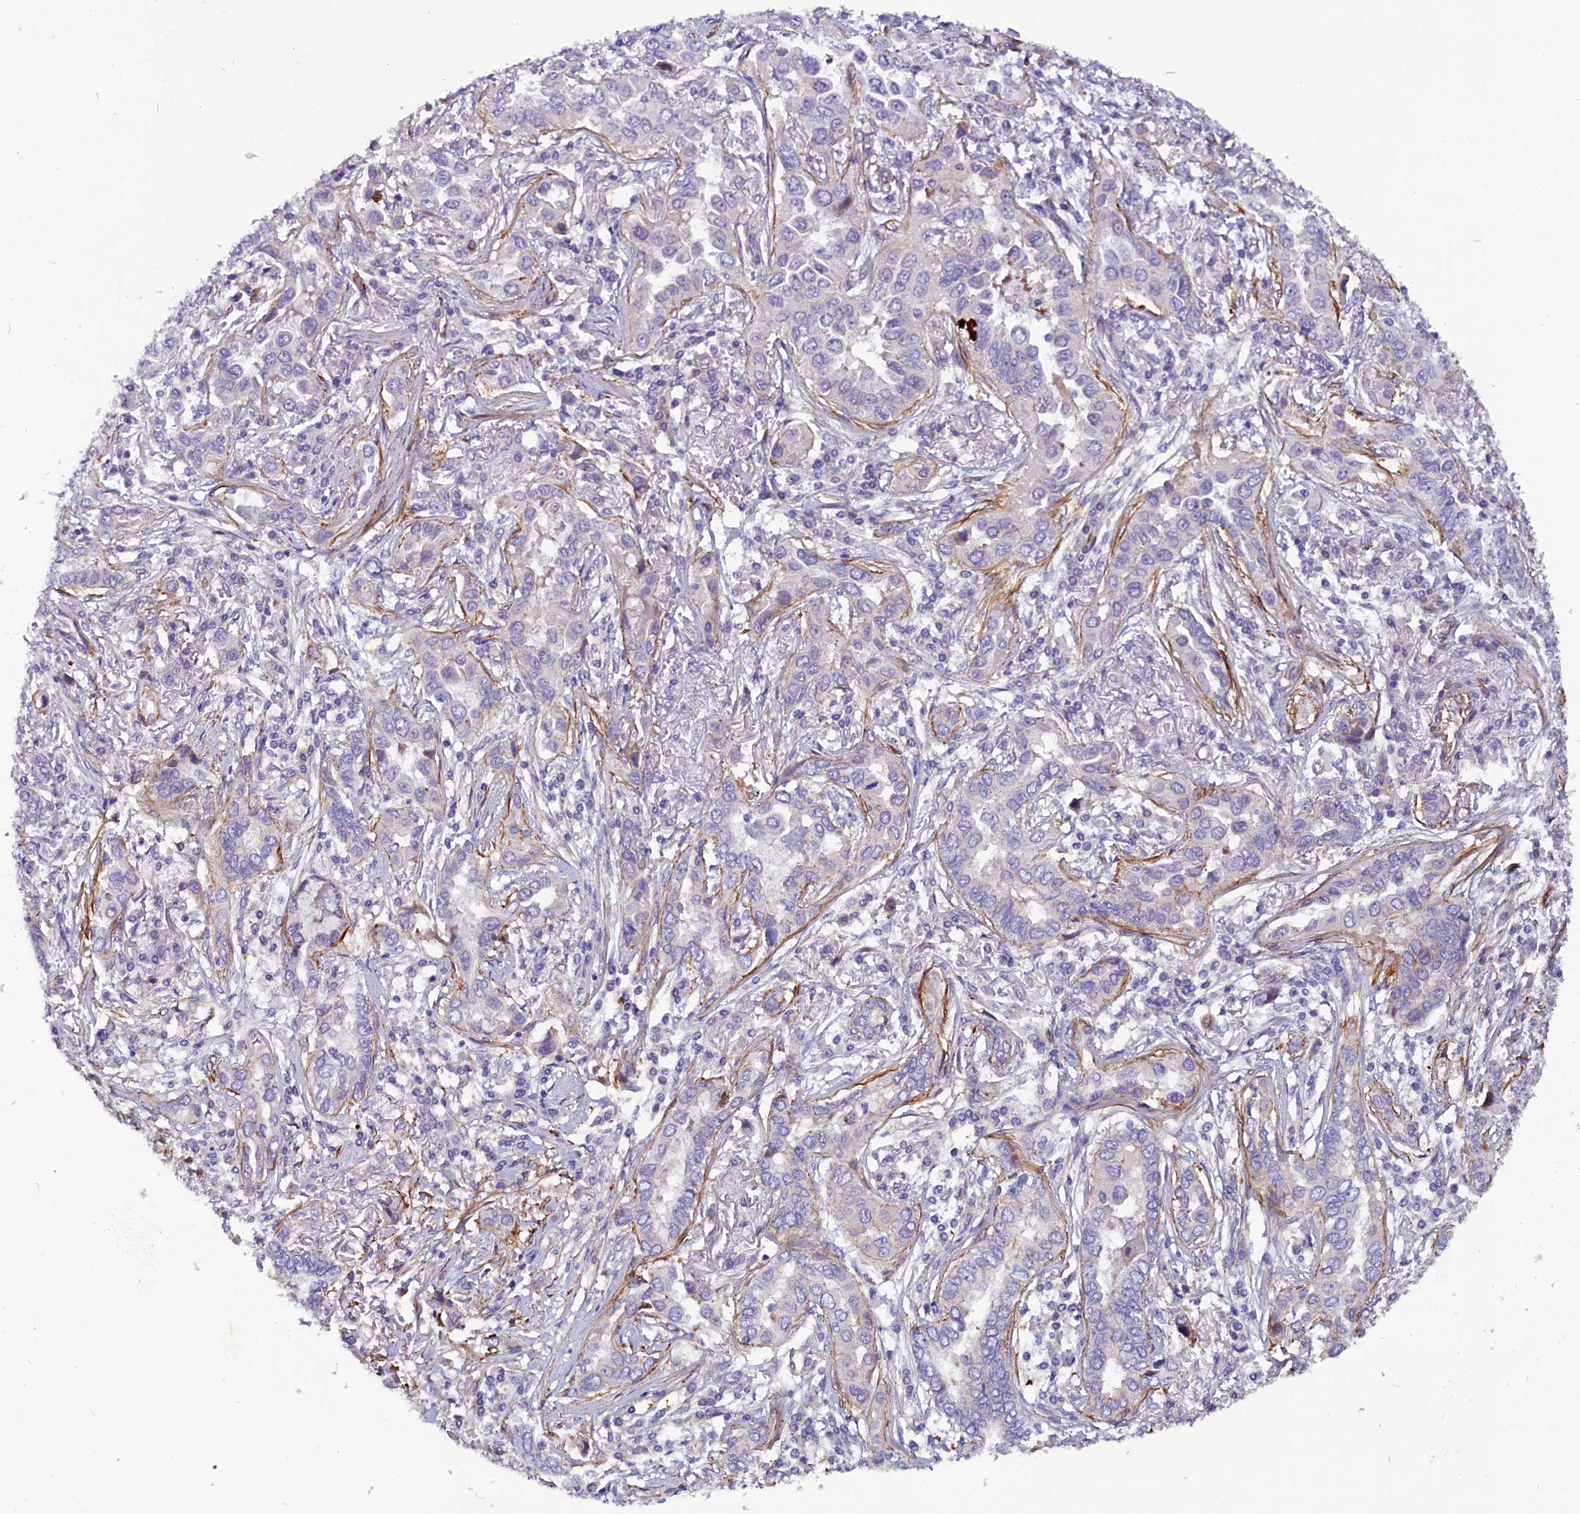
{"staining": {"intensity": "negative", "quantity": "none", "location": "none"}, "tissue": "lung cancer", "cell_type": "Tumor cells", "image_type": "cancer", "snomed": [{"axis": "morphology", "description": "Adenocarcinoma, NOS"}, {"axis": "topography", "description": "Lung"}], "caption": "Immunohistochemistry micrograph of lung cancer (adenocarcinoma) stained for a protein (brown), which exhibits no staining in tumor cells.", "gene": "ZNF749", "patient": {"sex": "female", "age": 76}}